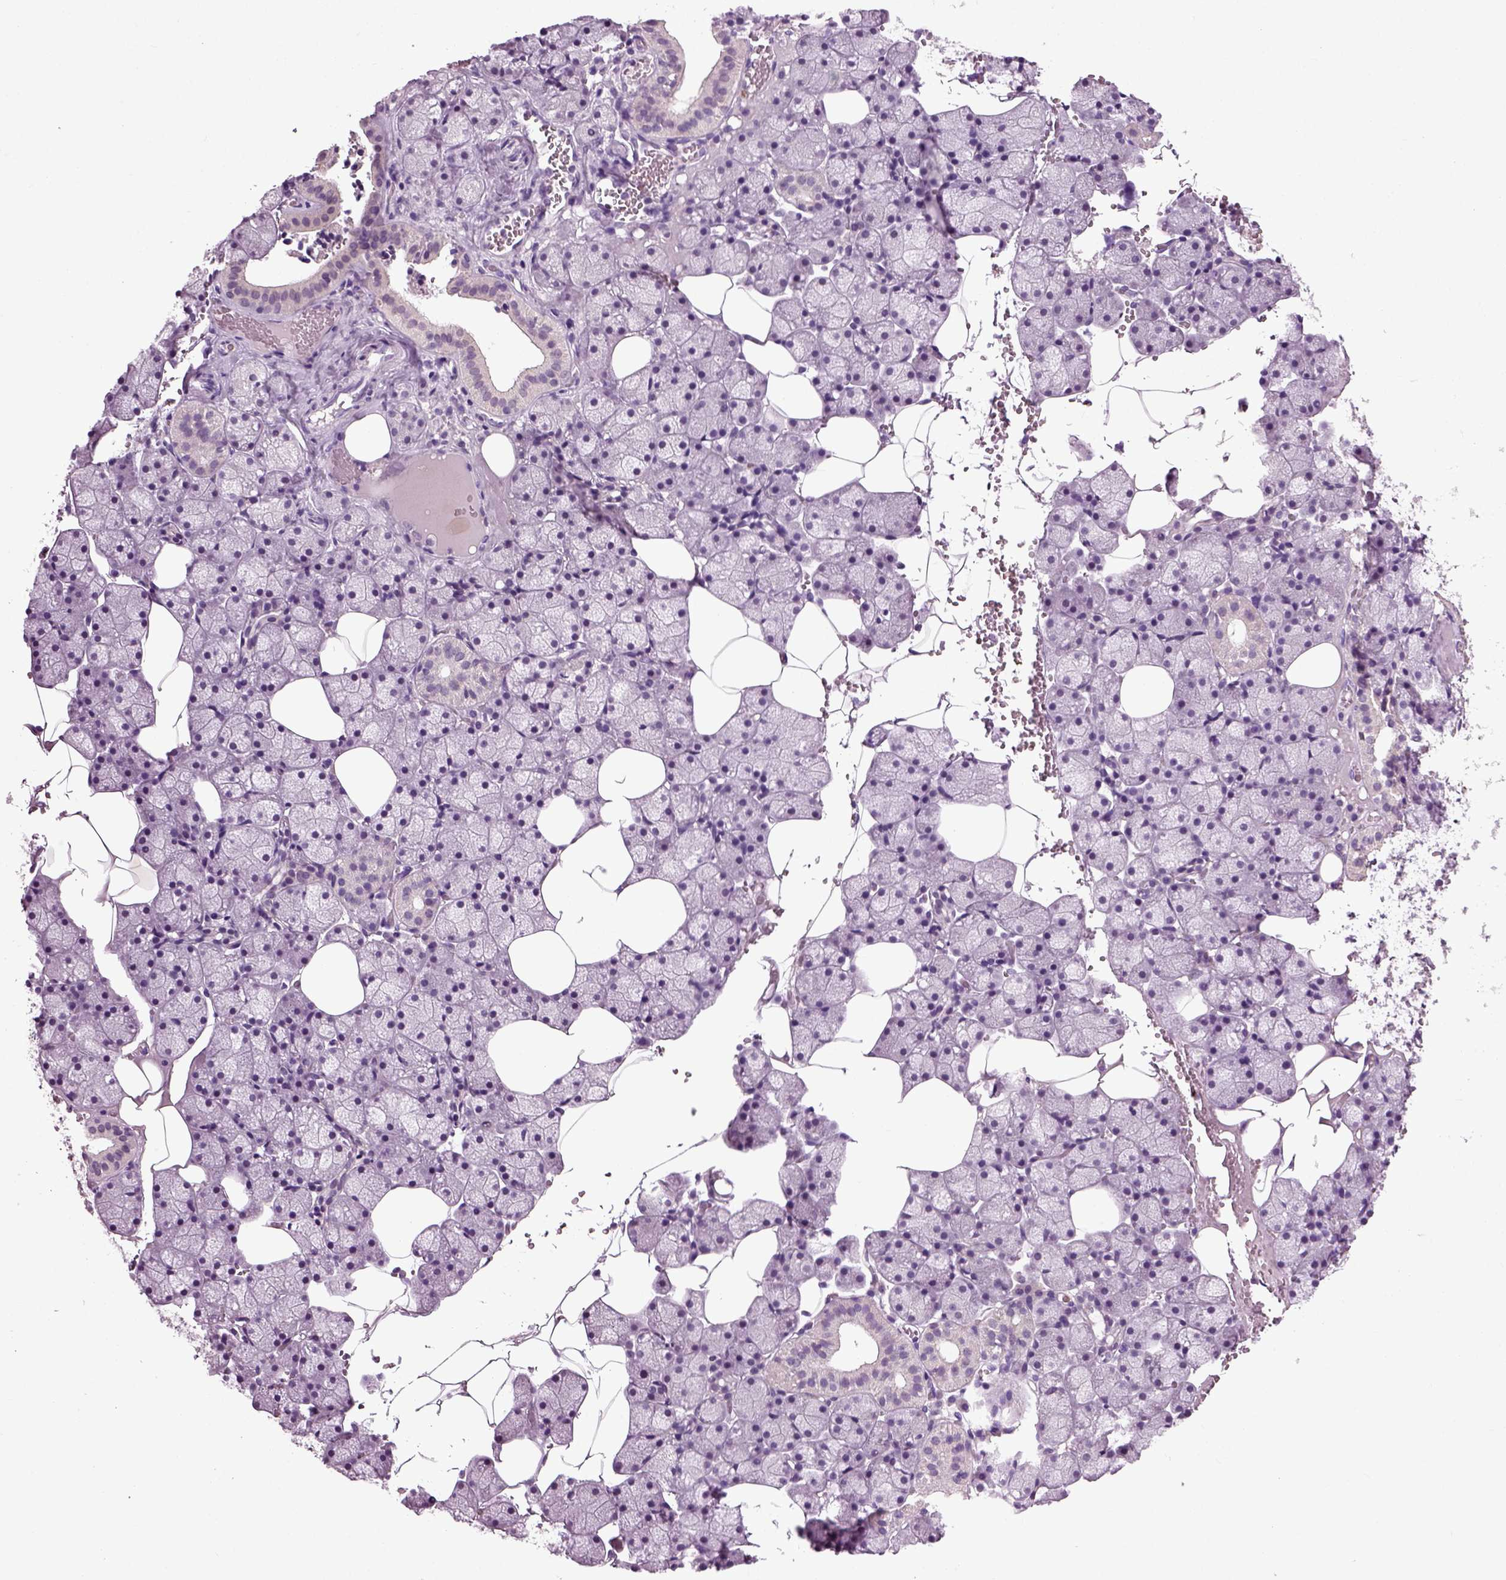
{"staining": {"intensity": "negative", "quantity": "none", "location": "none"}, "tissue": "salivary gland", "cell_type": "Glandular cells", "image_type": "normal", "snomed": [{"axis": "morphology", "description": "Normal tissue, NOS"}, {"axis": "topography", "description": "Salivary gland"}], "caption": "Glandular cells show no significant protein expression in benign salivary gland. Brightfield microscopy of immunohistochemistry stained with DAB (3,3'-diaminobenzidine) (brown) and hematoxylin (blue), captured at high magnification.", "gene": "SPATA17", "patient": {"sex": "male", "age": 38}}